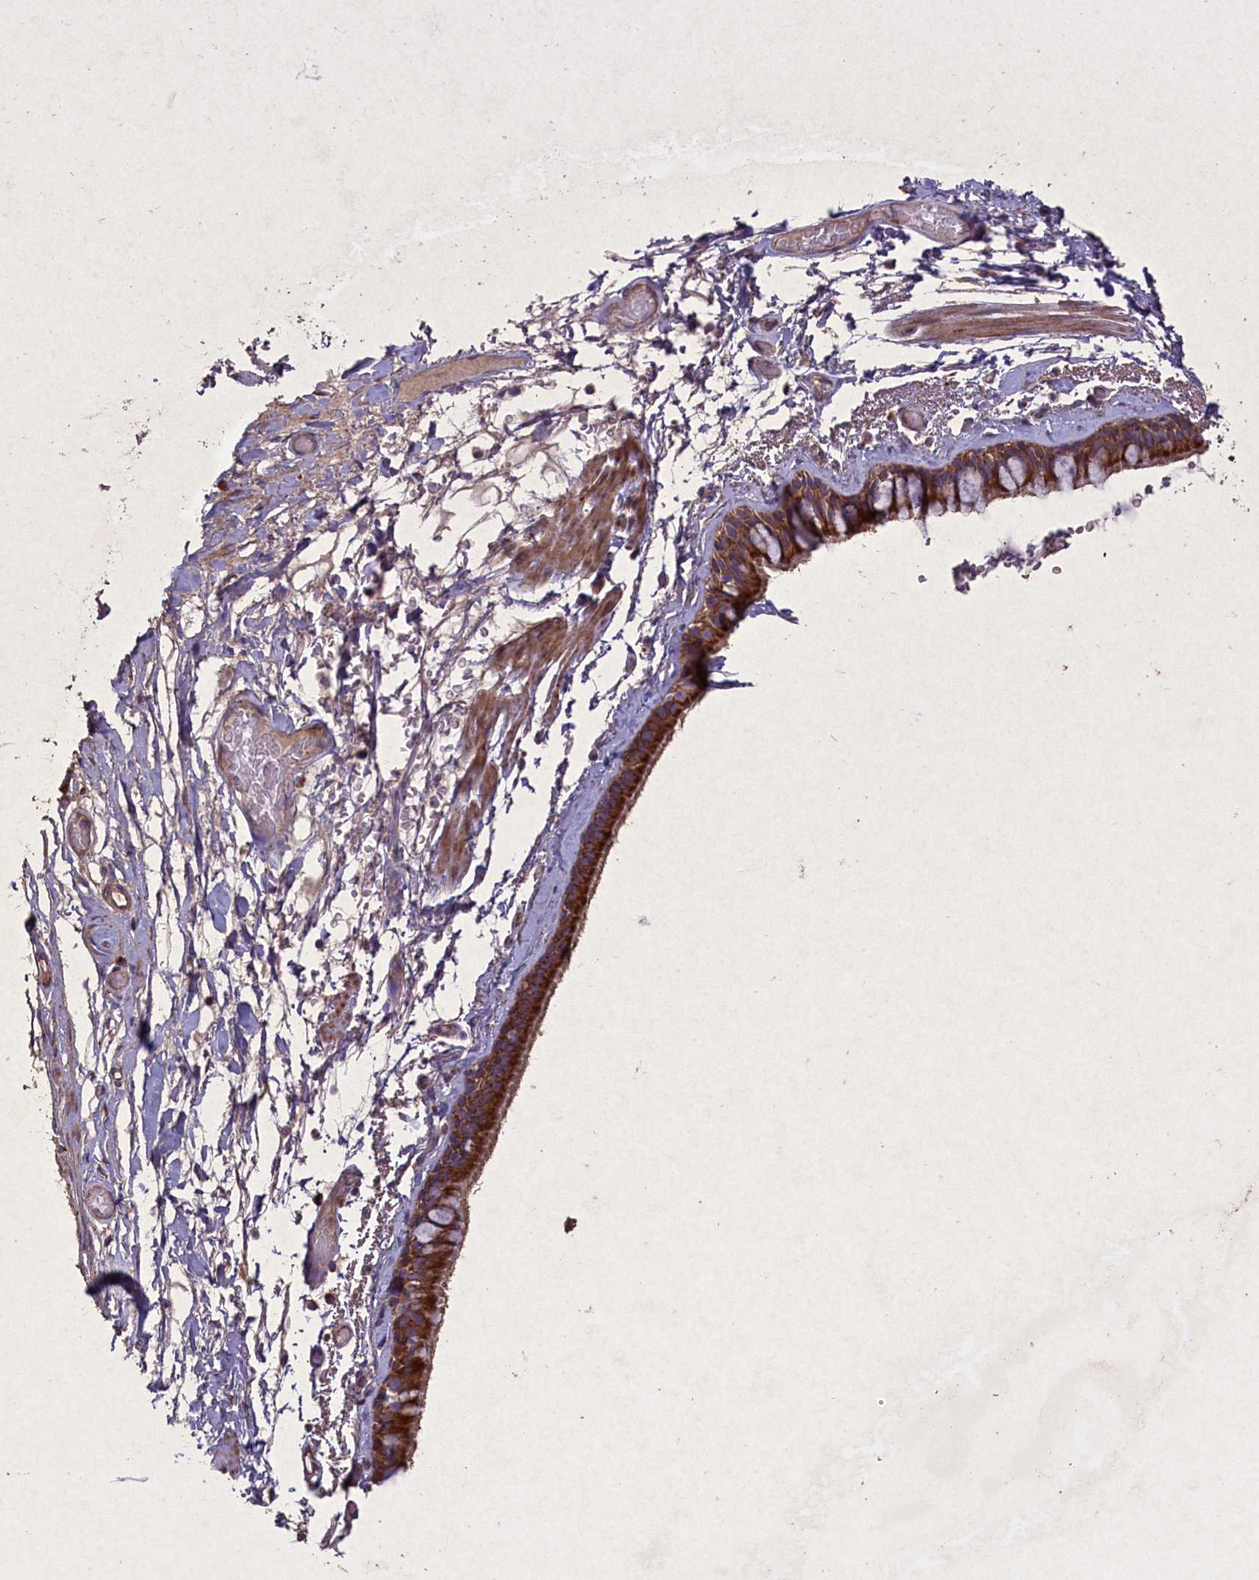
{"staining": {"intensity": "strong", "quantity": ">75%", "location": "cytoplasmic/membranous"}, "tissue": "bronchus", "cell_type": "Respiratory epithelial cells", "image_type": "normal", "snomed": [{"axis": "morphology", "description": "Normal tissue, NOS"}, {"axis": "topography", "description": "Cartilage tissue"}], "caption": "The image reveals staining of benign bronchus, revealing strong cytoplasmic/membranous protein staining (brown color) within respiratory epithelial cells. Immunohistochemistry (ihc) stains the protein in brown and the nuclei are stained blue.", "gene": "CIAO2B", "patient": {"sex": "male", "age": 63}}